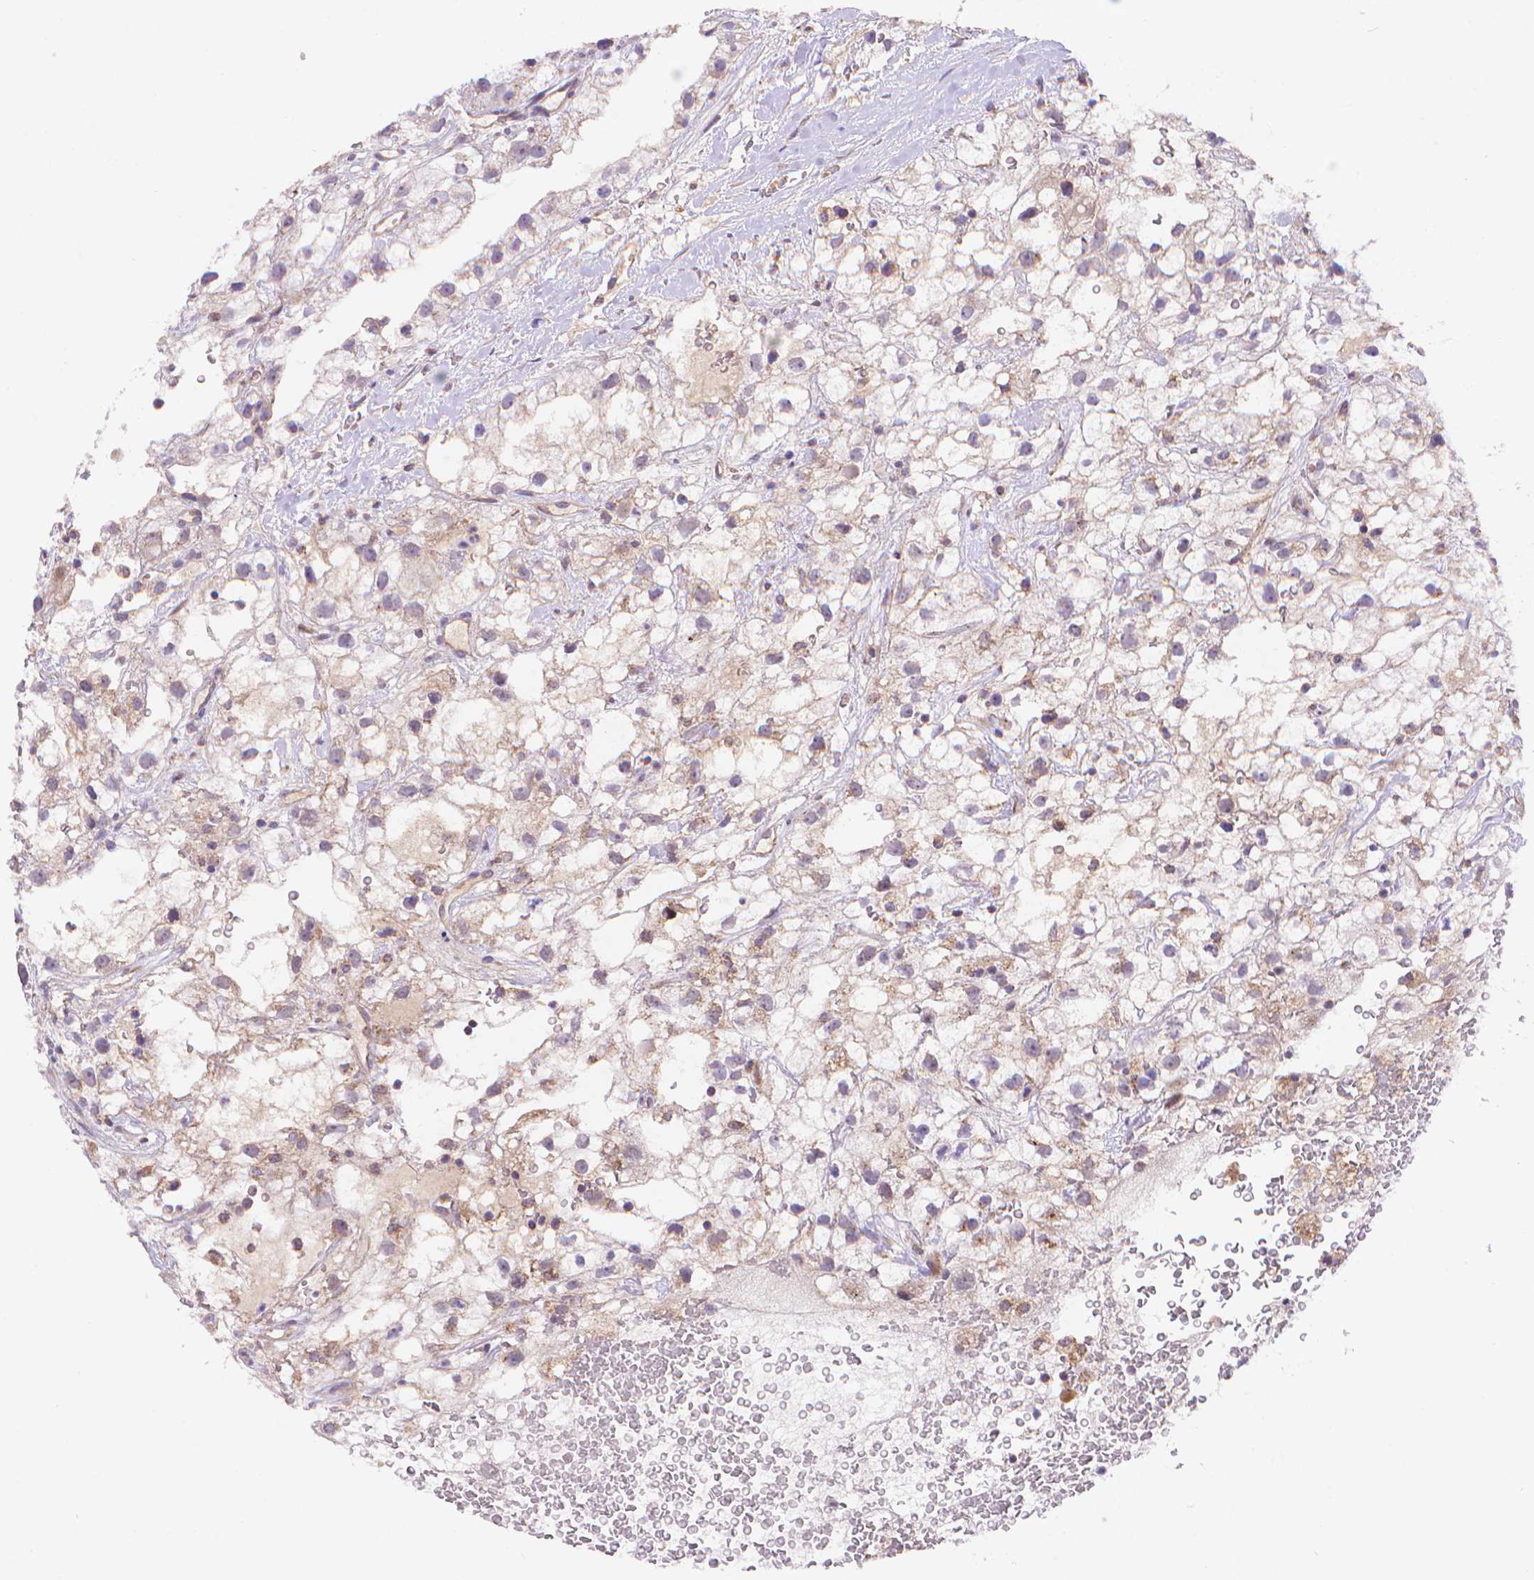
{"staining": {"intensity": "weak", "quantity": "25%-75%", "location": "cytoplasmic/membranous"}, "tissue": "renal cancer", "cell_type": "Tumor cells", "image_type": "cancer", "snomed": [{"axis": "morphology", "description": "Adenocarcinoma, NOS"}, {"axis": "topography", "description": "Kidney"}], "caption": "IHC image of neoplastic tissue: adenocarcinoma (renal) stained using immunohistochemistry shows low levels of weak protein expression localized specifically in the cytoplasmic/membranous of tumor cells, appearing as a cytoplasmic/membranous brown color.", "gene": "CYYR1", "patient": {"sex": "male", "age": 59}}